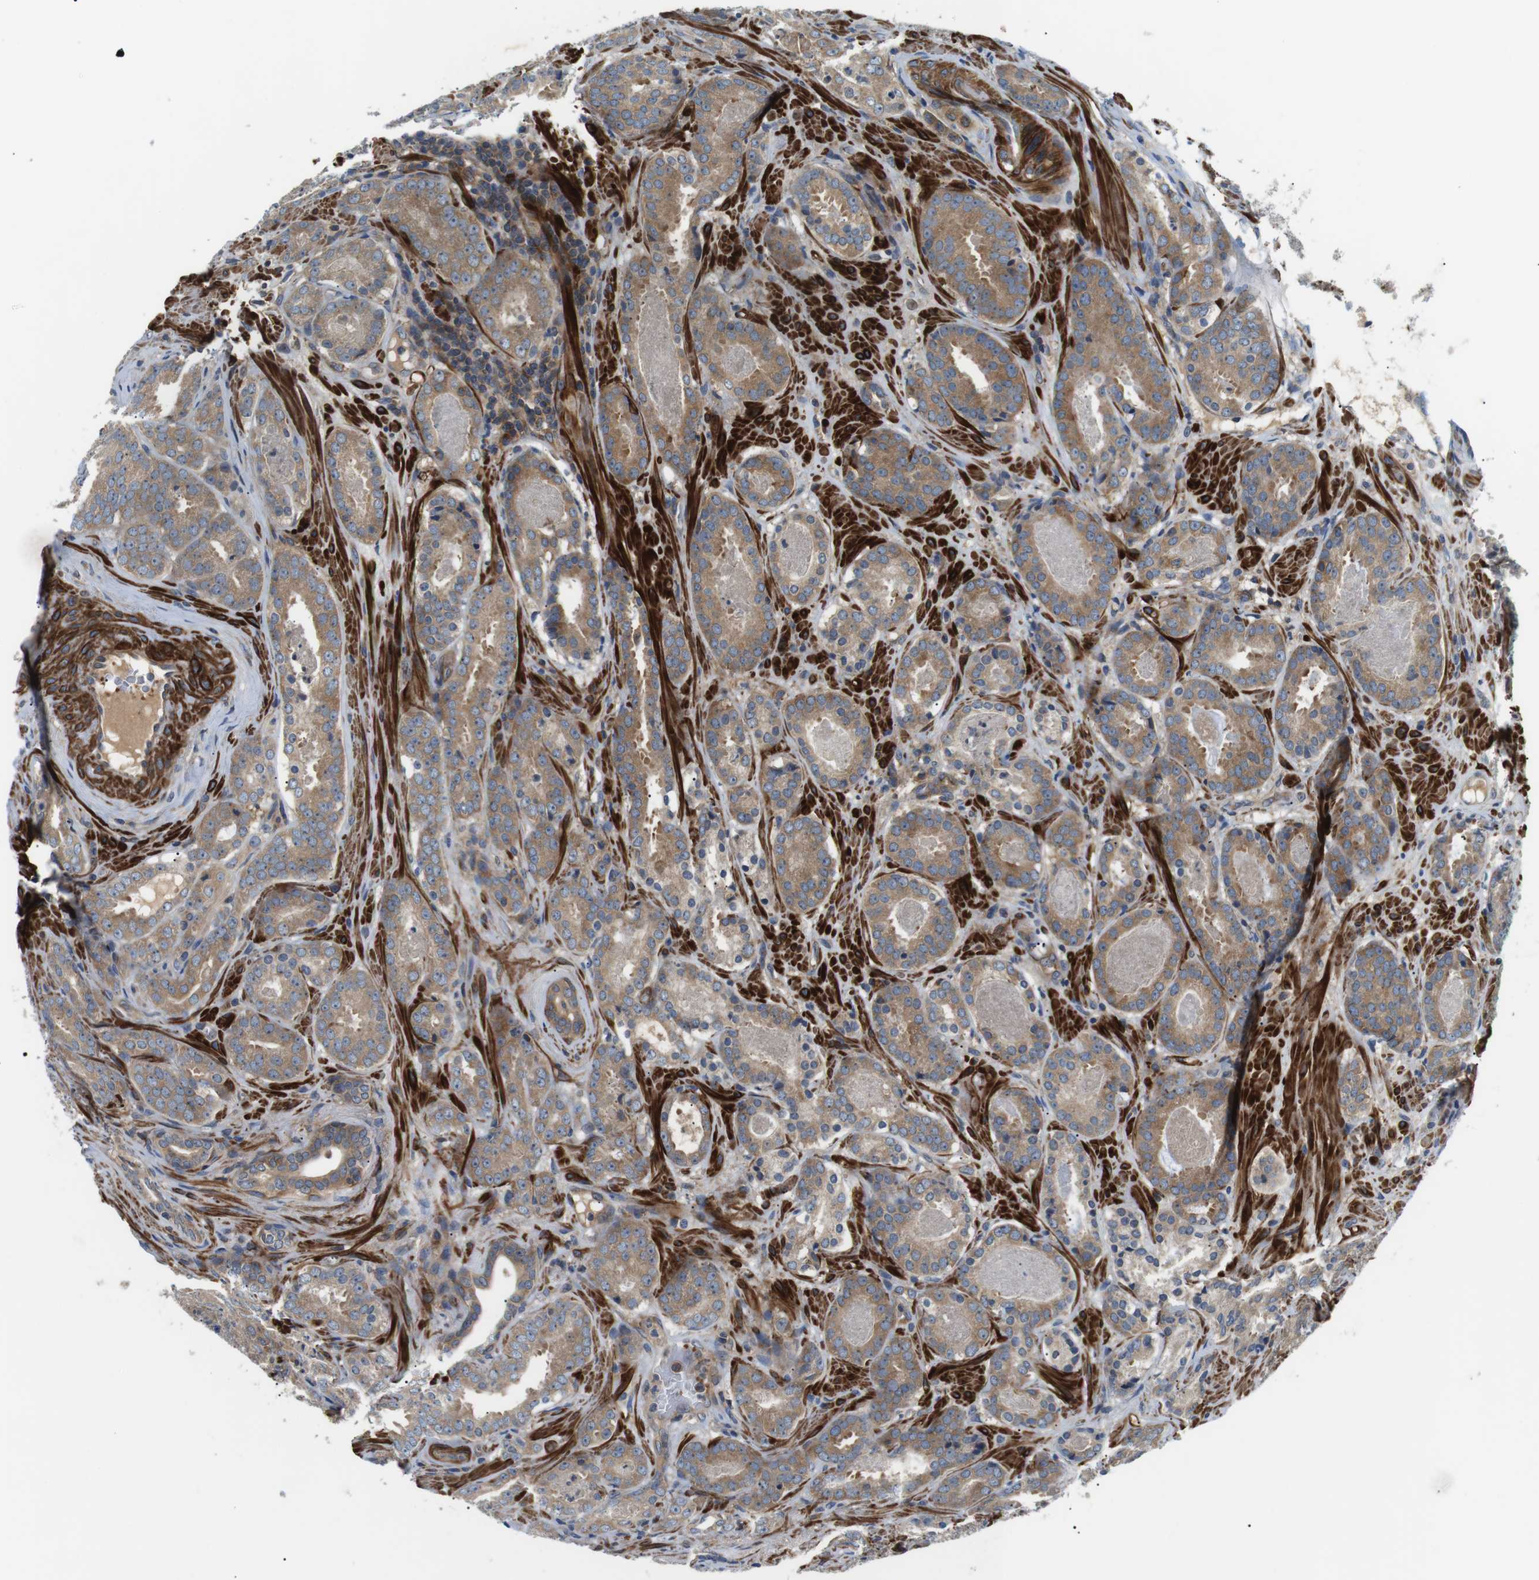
{"staining": {"intensity": "moderate", "quantity": ">75%", "location": "cytoplasmic/membranous"}, "tissue": "prostate cancer", "cell_type": "Tumor cells", "image_type": "cancer", "snomed": [{"axis": "morphology", "description": "Adenocarcinoma, Low grade"}, {"axis": "topography", "description": "Prostate"}], "caption": "Tumor cells show moderate cytoplasmic/membranous expression in approximately >75% of cells in prostate low-grade adenocarcinoma.", "gene": "DIPK1A", "patient": {"sex": "male", "age": 69}}